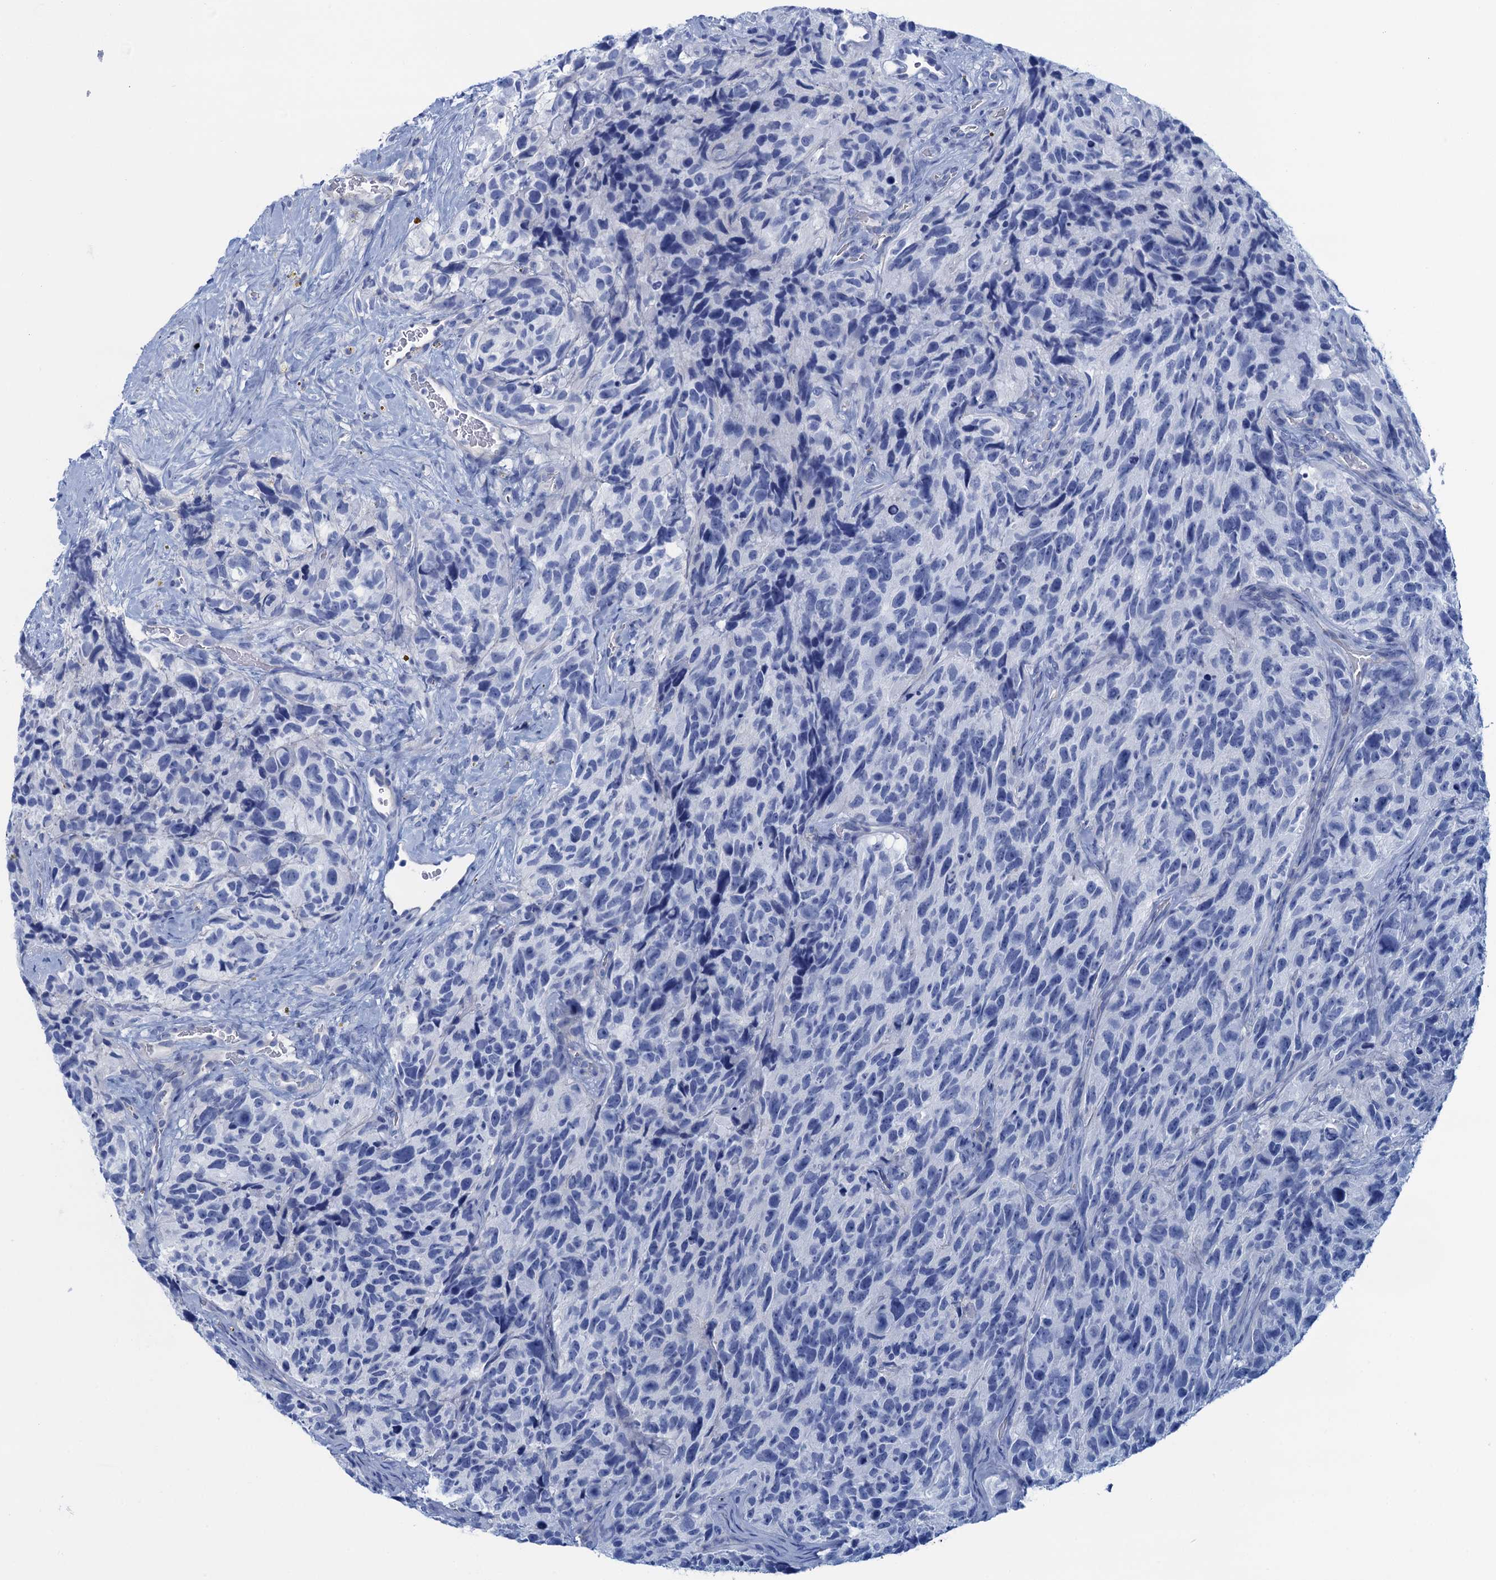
{"staining": {"intensity": "negative", "quantity": "none", "location": "none"}, "tissue": "glioma", "cell_type": "Tumor cells", "image_type": "cancer", "snomed": [{"axis": "morphology", "description": "Glioma, malignant, High grade"}, {"axis": "topography", "description": "Brain"}], "caption": "Immunohistochemistry (IHC) of human high-grade glioma (malignant) exhibits no positivity in tumor cells.", "gene": "CALML5", "patient": {"sex": "male", "age": 69}}